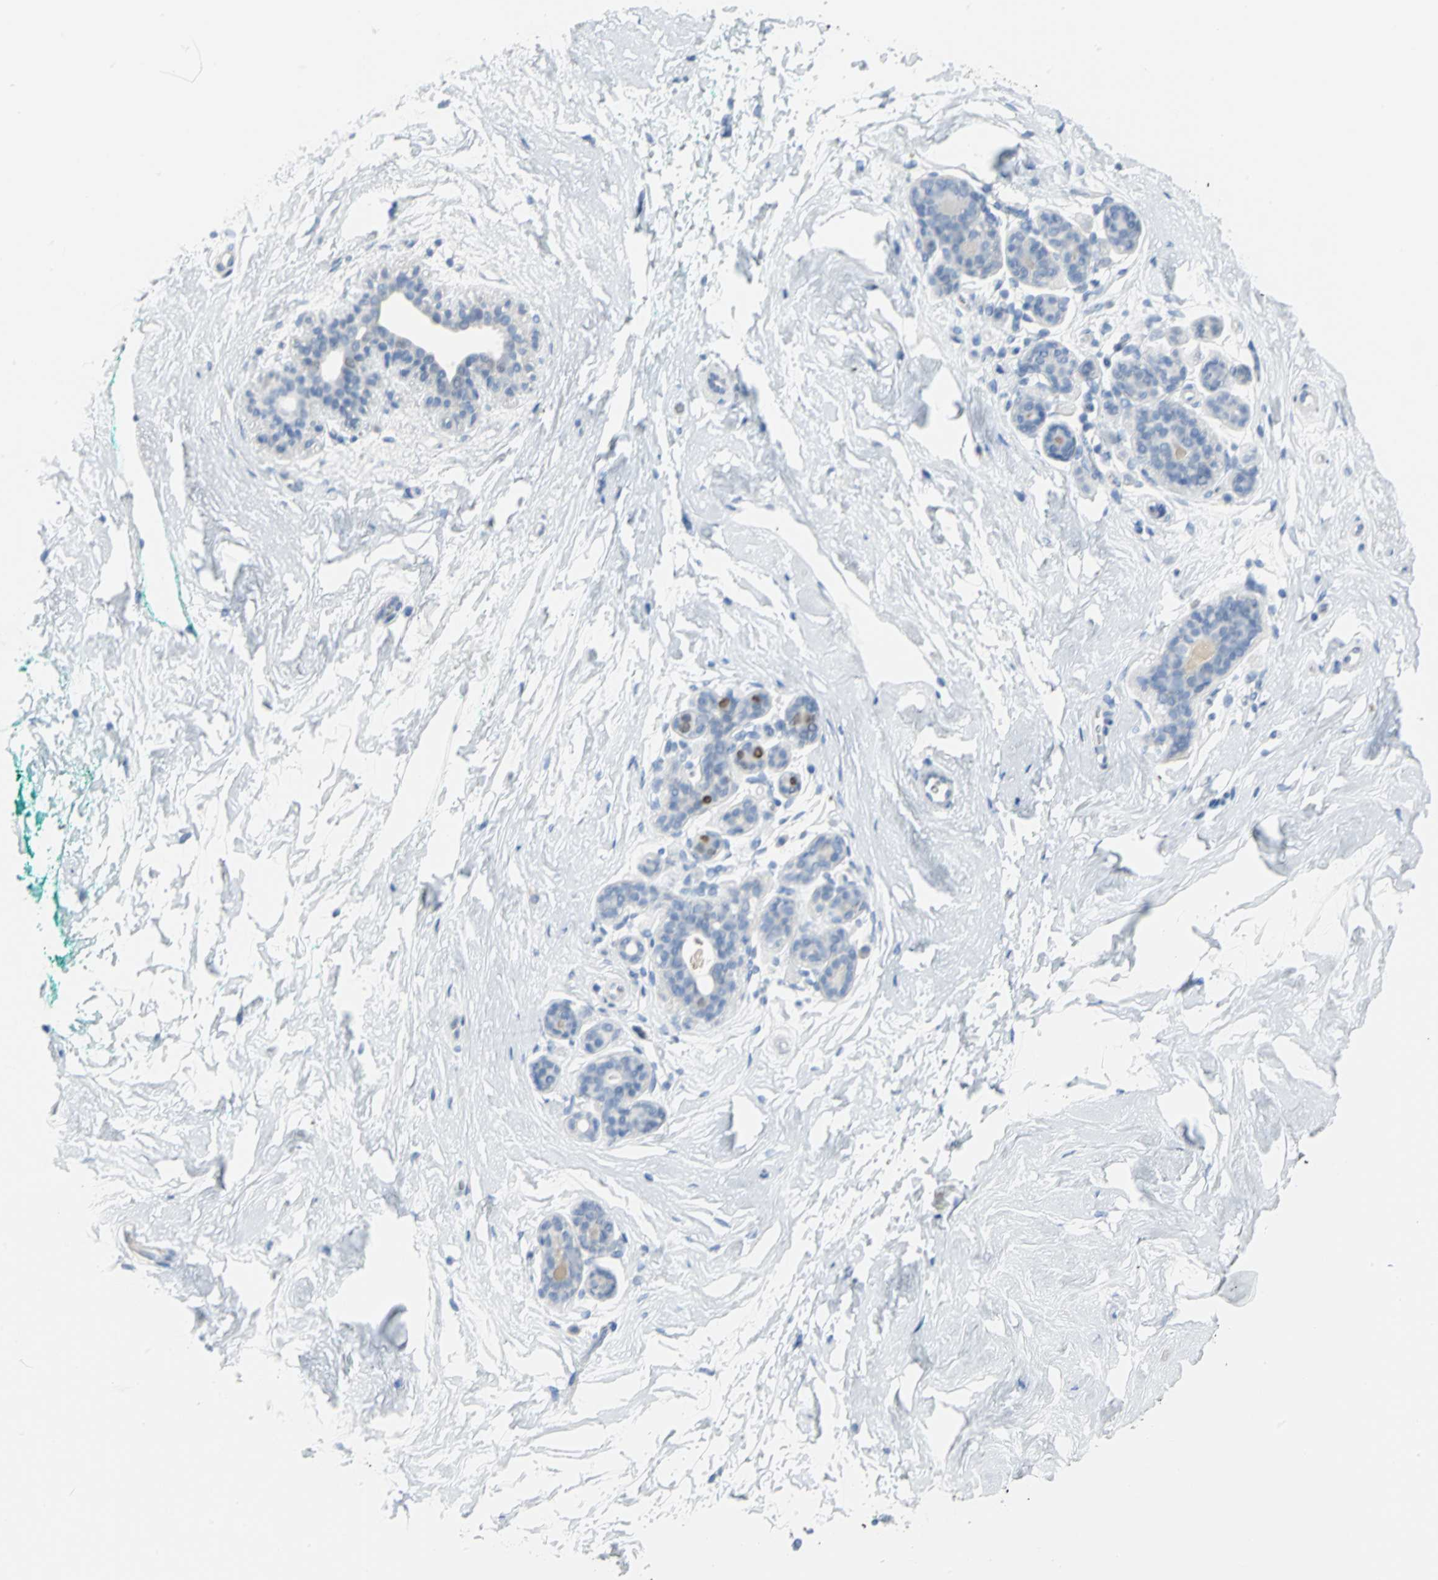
{"staining": {"intensity": "negative", "quantity": "none", "location": "none"}, "tissue": "breast", "cell_type": "Adipocytes", "image_type": "normal", "snomed": [{"axis": "morphology", "description": "Normal tissue, NOS"}, {"axis": "topography", "description": "Breast"}], "caption": "Protein analysis of unremarkable breast displays no significant positivity in adipocytes.", "gene": "MCM3", "patient": {"sex": "female", "age": 52}}